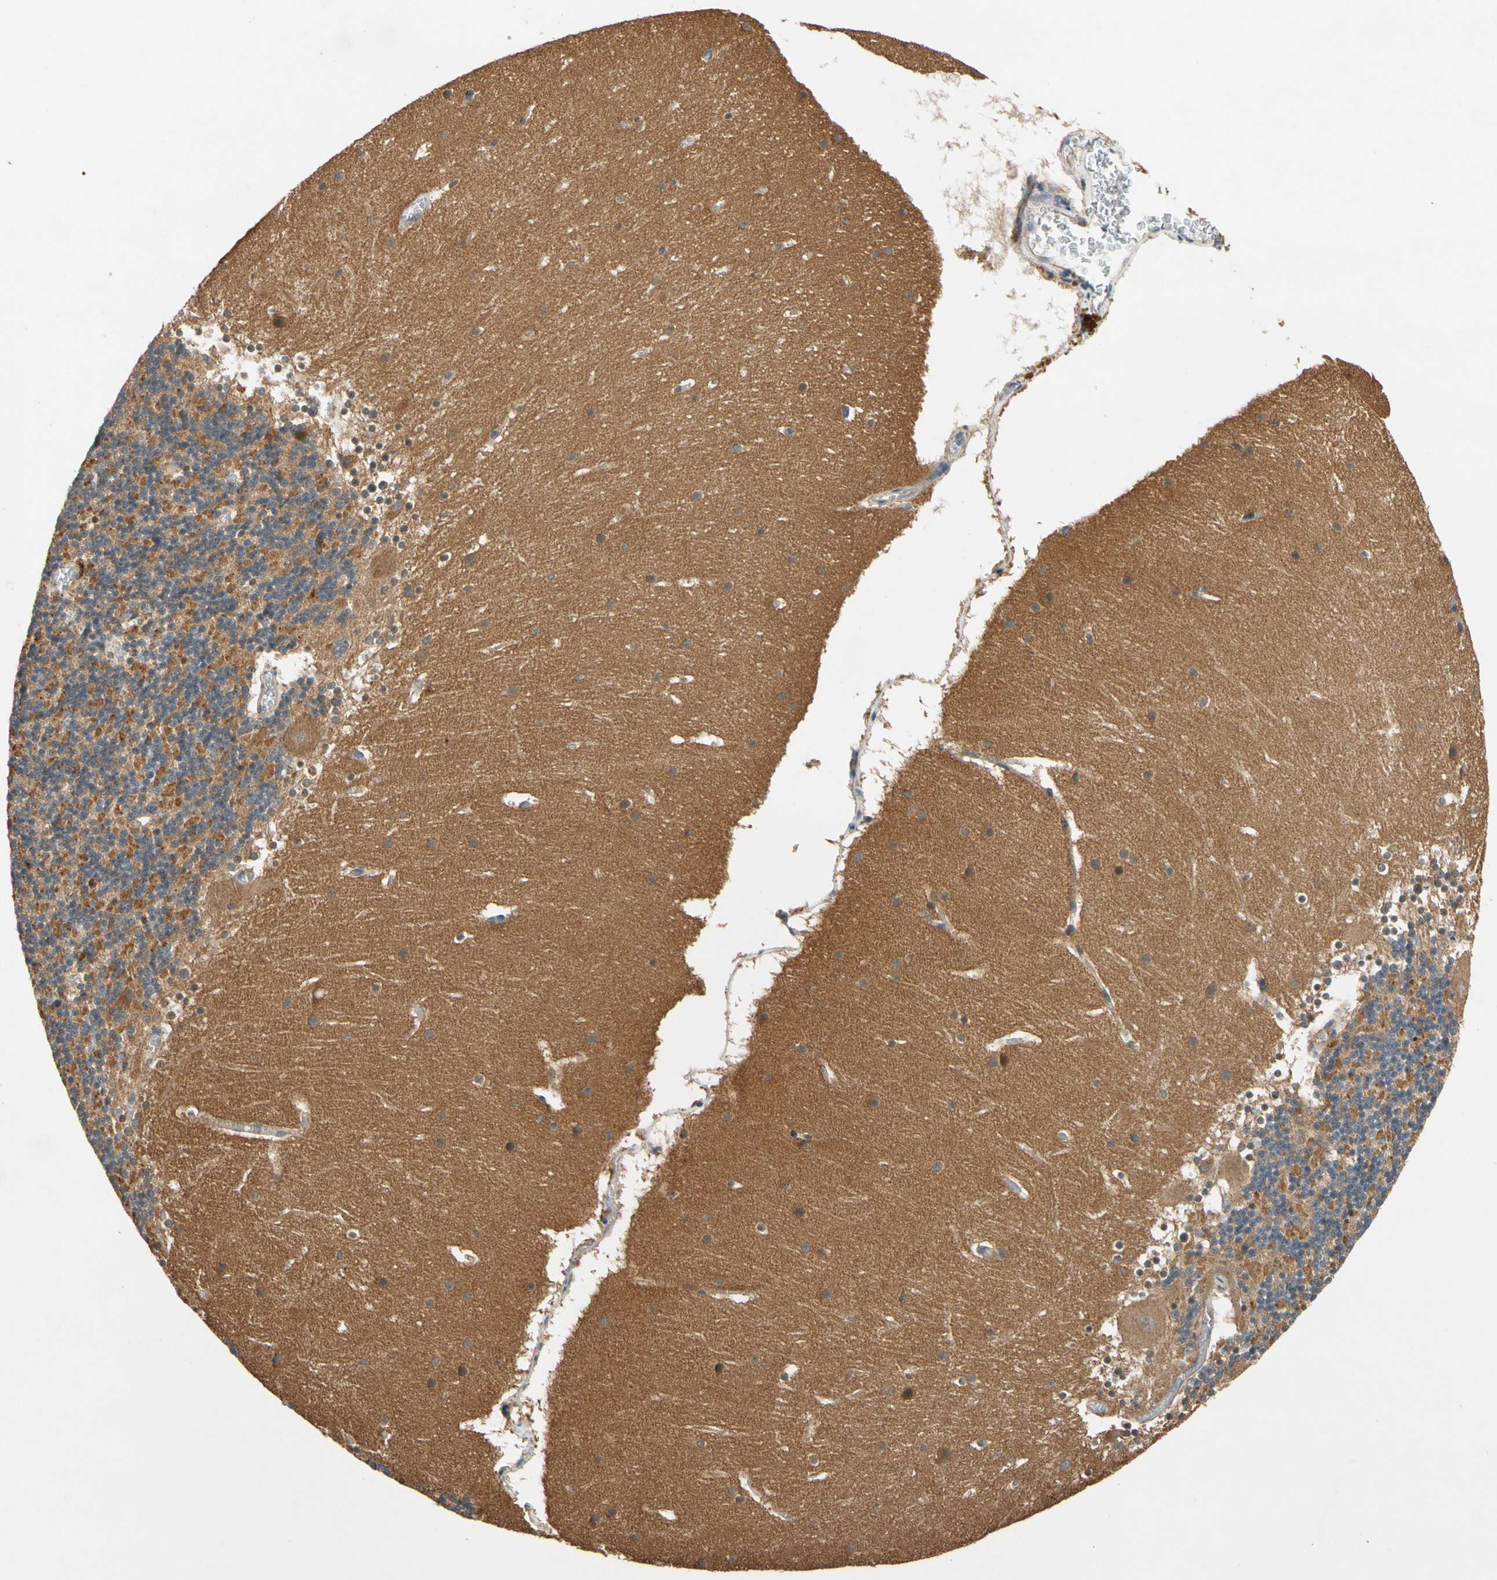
{"staining": {"intensity": "strong", "quantity": "25%-75%", "location": "cytoplasmic/membranous"}, "tissue": "cerebellum", "cell_type": "Cells in granular layer", "image_type": "normal", "snomed": [{"axis": "morphology", "description": "Normal tissue, NOS"}, {"axis": "topography", "description": "Cerebellum"}], "caption": "Immunohistochemistry (IHC) of benign human cerebellum reveals high levels of strong cytoplasmic/membranous expression in approximately 25%-75% of cells in granular layer. (brown staining indicates protein expression, while blue staining denotes nuclei).", "gene": "USP12", "patient": {"sex": "female", "age": 19}}